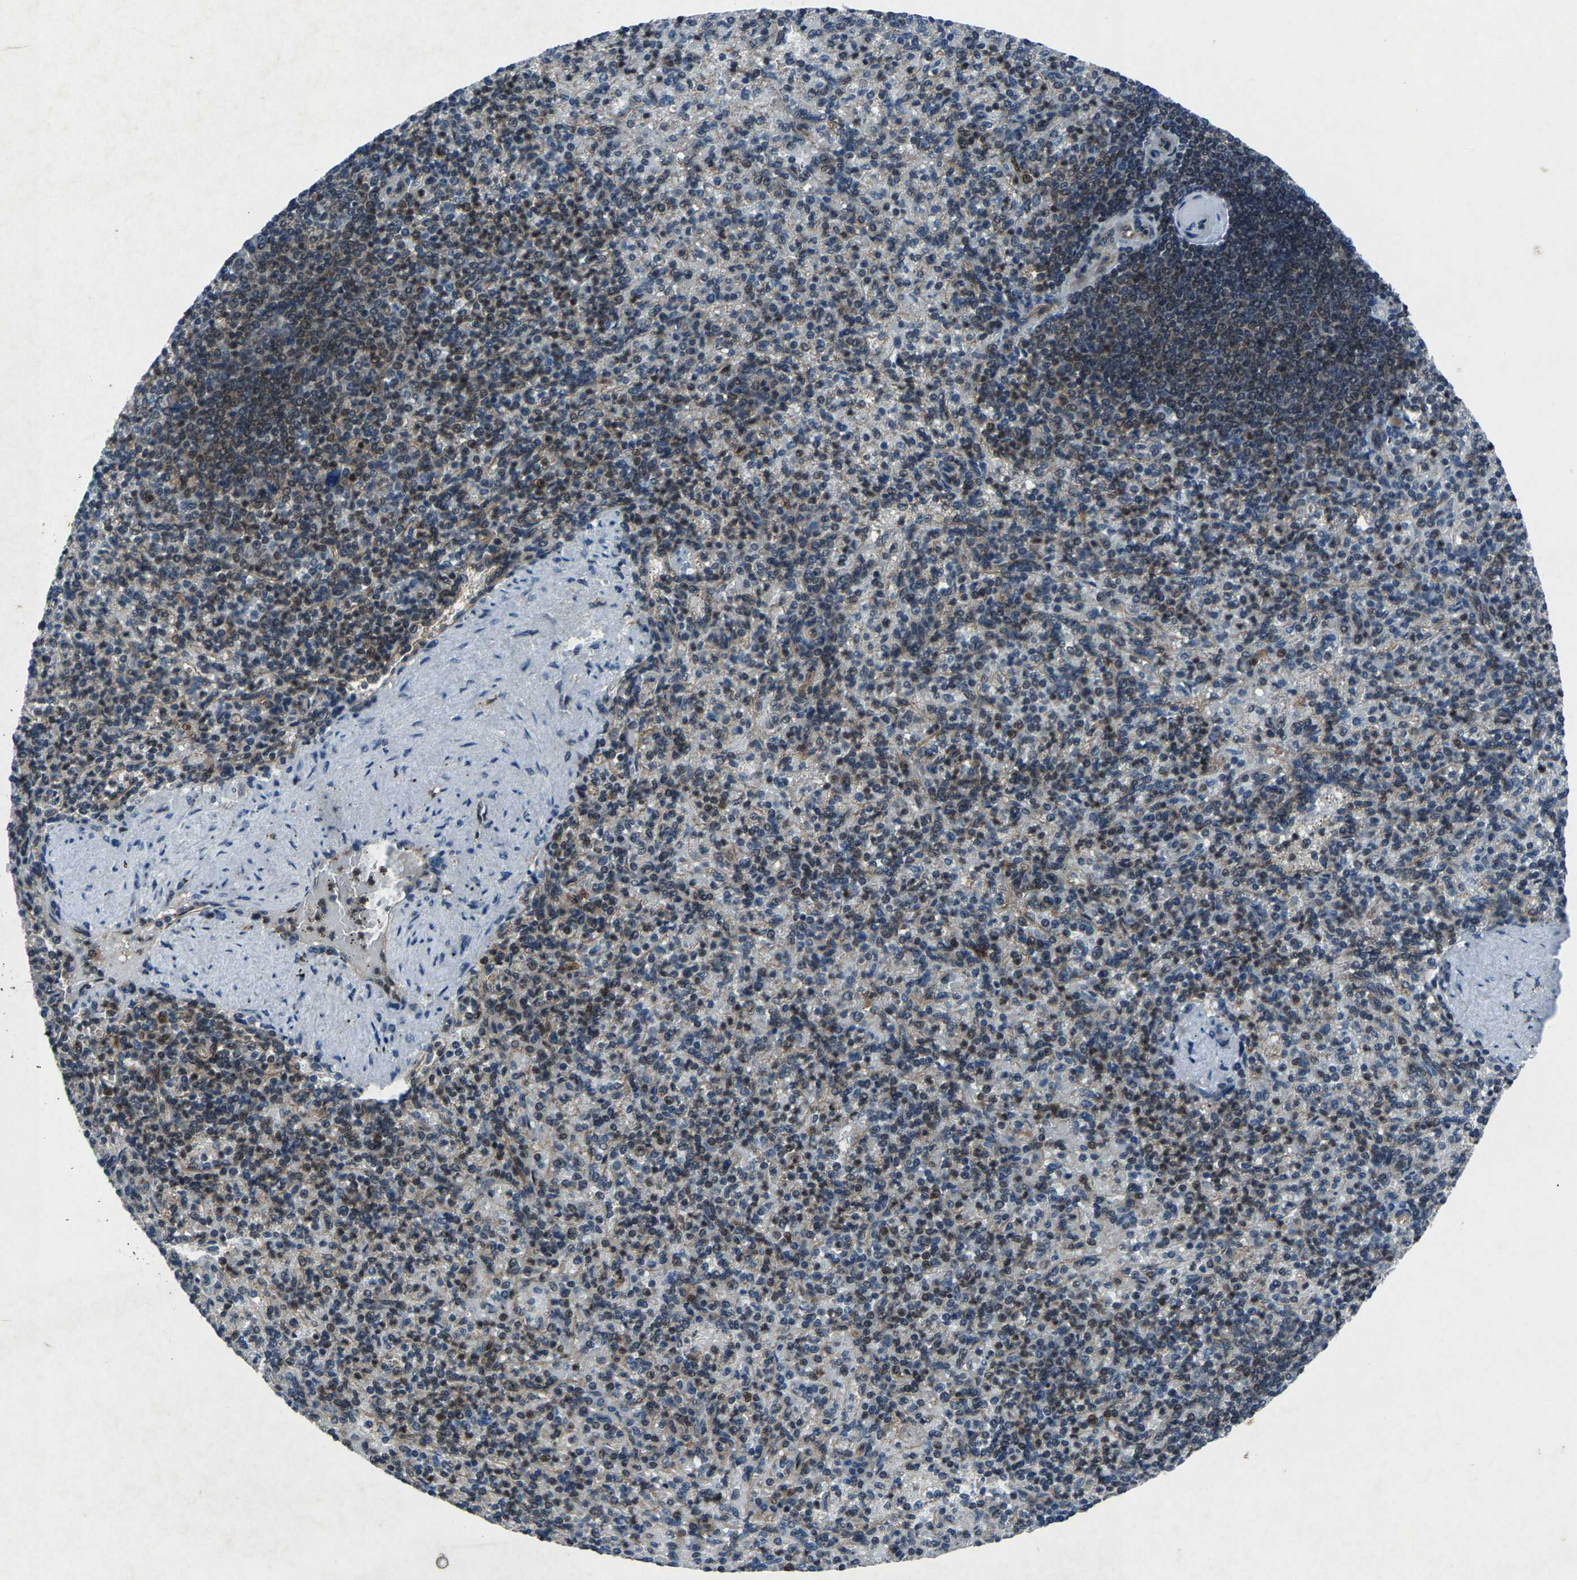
{"staining": {"intensity": "strong", "quantity": "25%-75%", "location": "cytoplasmic/membranous,nuclear"}, "tissue": "spleen", "cell_type": "Cells in red pulp", "image_type": "normal", "snomed": [{"axis": "morphology", "description": "Normal tissue, NOS"}, {"axis": "topography", "description": "Spleen"}], "caption": "A brown stain shows strong cytoplasmic/membranous,nuclear expression of a protein in cells in red pulp of normal spleen.", "gene": "ATXN3", "patient": {"sex": "female", "age": 74}}